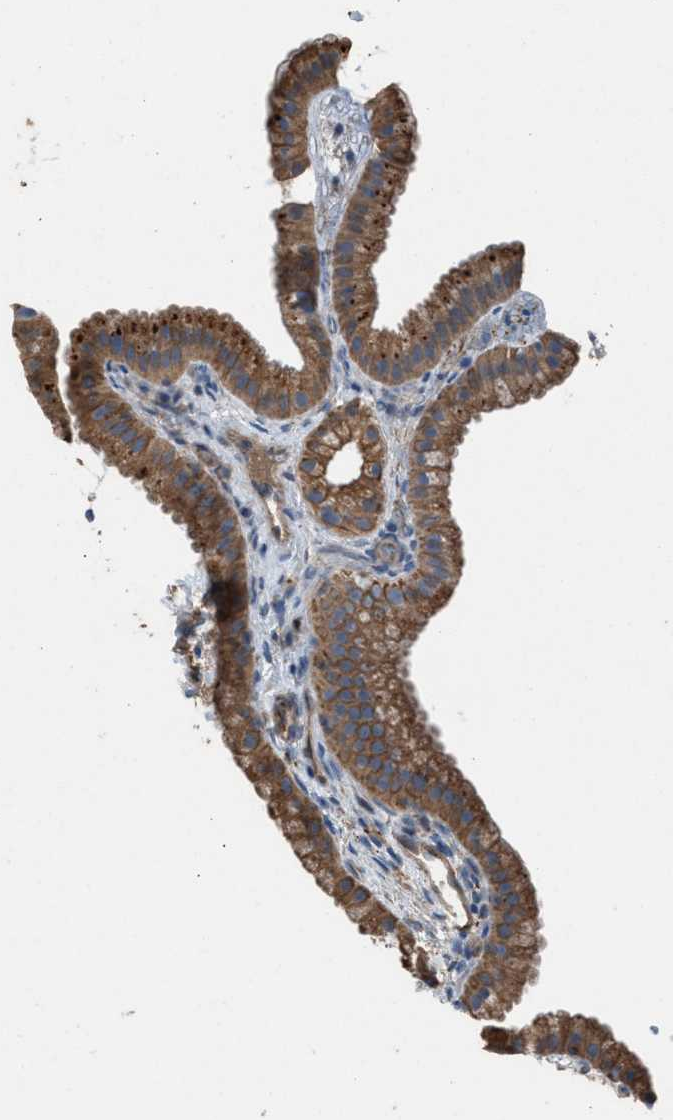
{"staining": {"intensity": "moderate", "quantity": ">75%", "location": "cytoplasmic/membranous"}, "tissue": "gallbladder", "cell_type": "Glandular cells", "image_type": "normal", "snomed": [{"axis": "morphology", "description": "Normal tissue, NOS"}, {"axis": "topography", "description": "Gallbladder"}], "caption": "Immunohistochemistry (IHC) (DAB) staining of unremarkable human gallbladder shows moderate cytoplasmic/membranous protein staining in approximately >75% of glandular cells. (Brightfield microscopy of DAB IHC at high magnification).", "gene": "TPK1", "patient": {"sex": "female", "age": 64}}